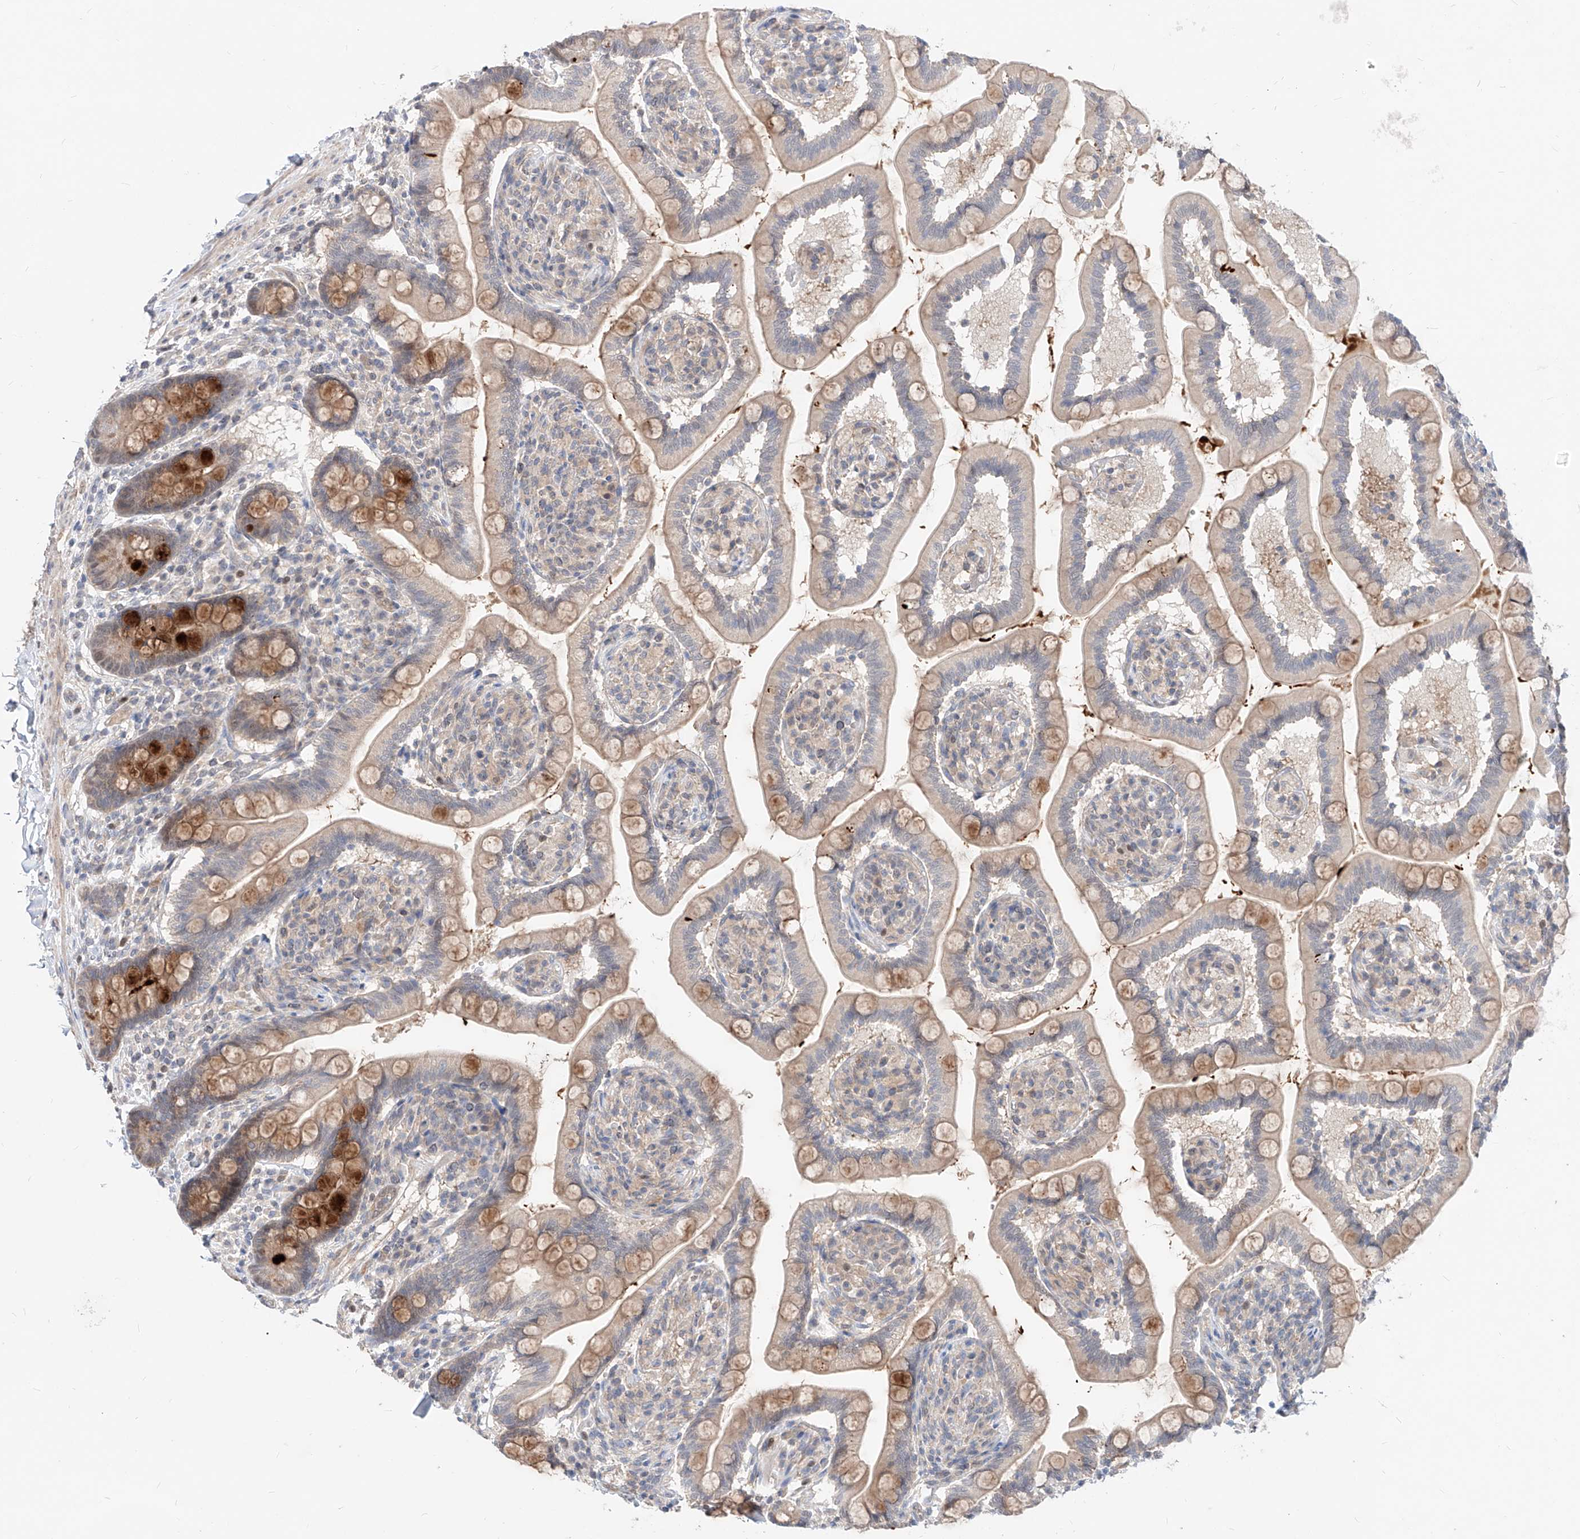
{"staining": {"intensity": "strong", "quantity": "<25%", "location": "cytoplasmic/membranous"}, "tissue": "small intestine", "cell_type": "Glandular cells", "image_type": "normal", "snomed": [{"axis": "morphology", "description": "Normal tissue, NOS"}, {"axis": "topography", "description": "Small intestine"}], "caption": "IHC image of unremarkable small intestine stained for a protein (brown), which shows medium levels of strong cytoplasmic/membranous staining in approximately <25% of glandular cells.", "gene": "TSNAX", "patient": {"sex": "female", "age": 64}}